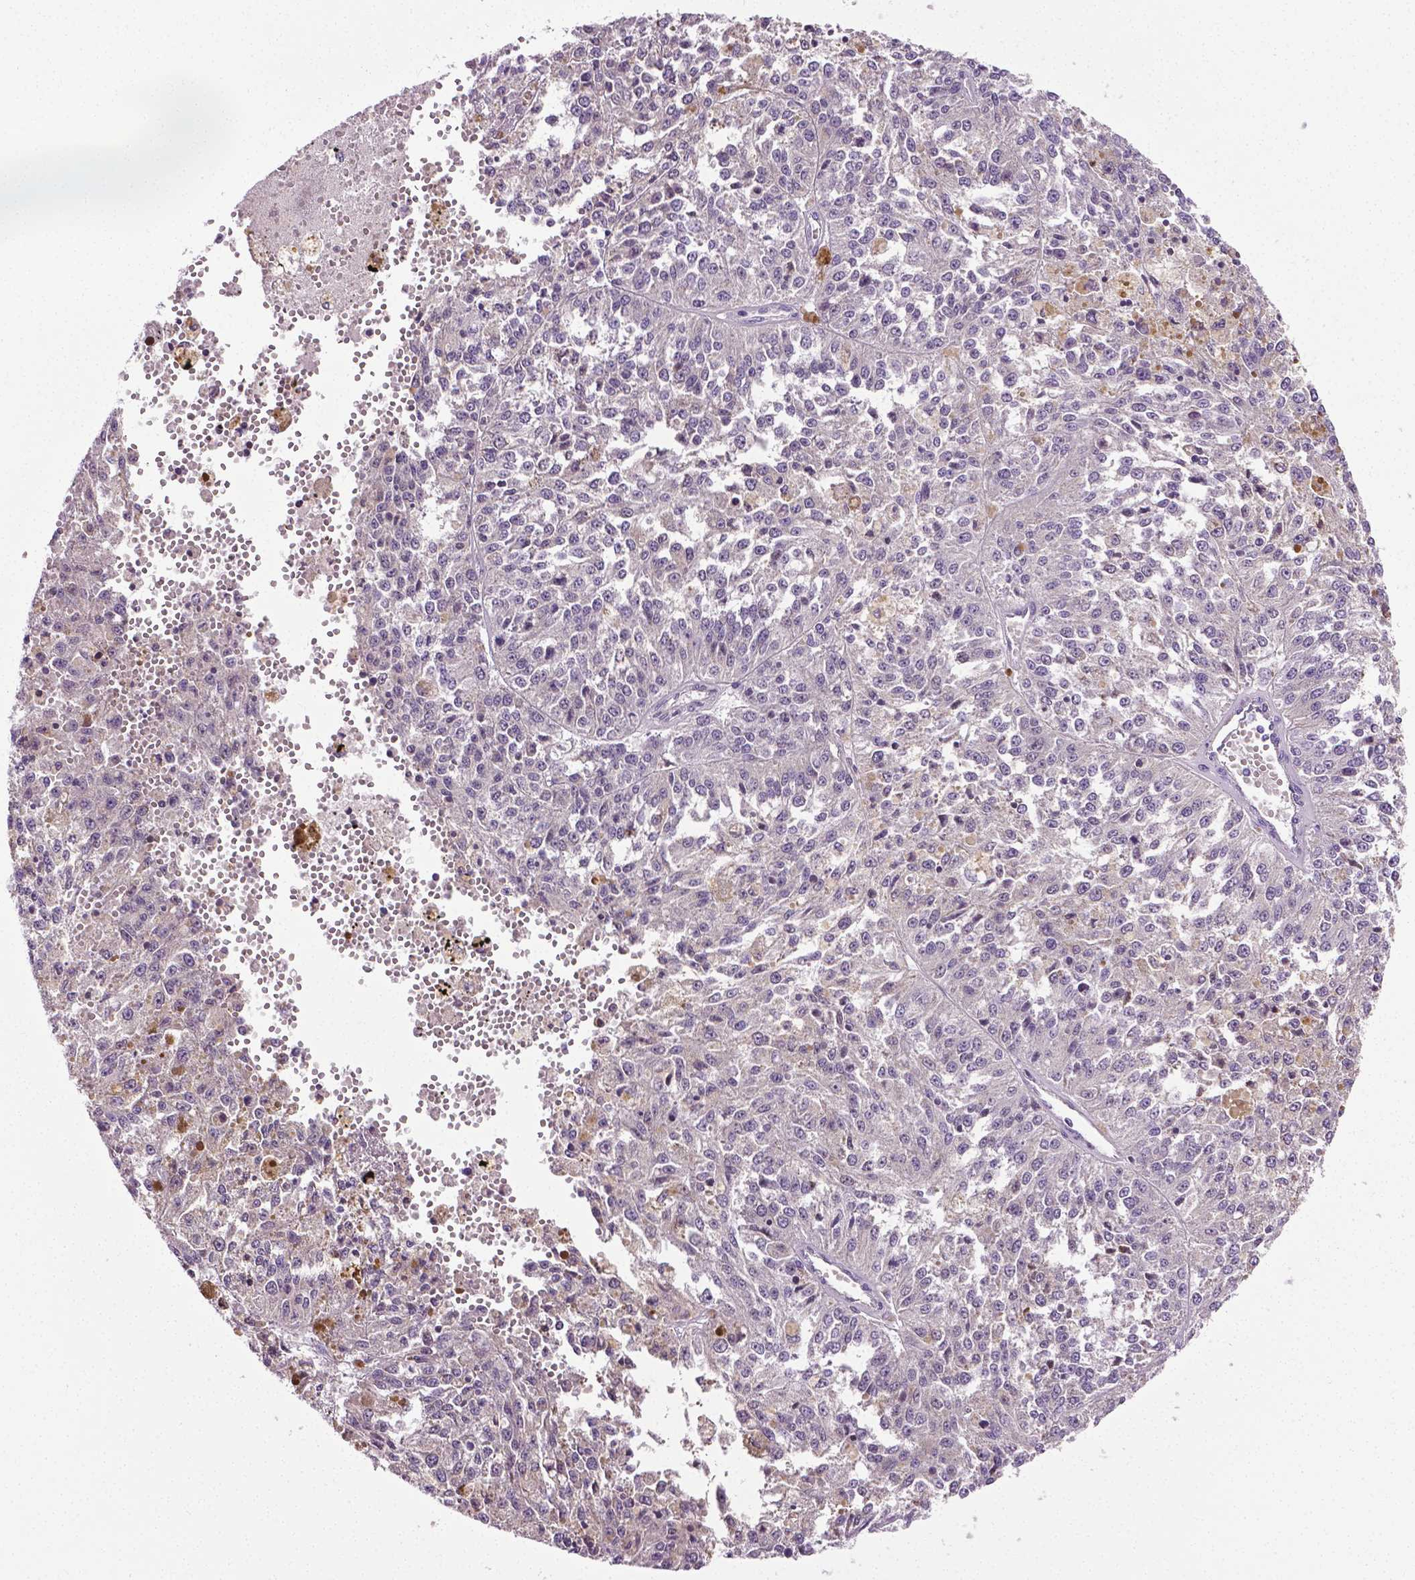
{"staining": {"intensity": "negative", "quantity": "none", "location": "none"}, "tissue": "melanoma", "cell_type": "Tumor cells", "image_type": "cancer", "snomed": [{"axis": "morphology", "description": "Malignant melanoma, Metastatic site"}, {"axis": "topography", "description": "Lymph node"}], "caption": "The immunohistochemistry photomicrograph has no significant expression in tumor cells of melanoma tissue.", "gene": "PTGER3", "patient": {"sex": "female", "age": 64}}